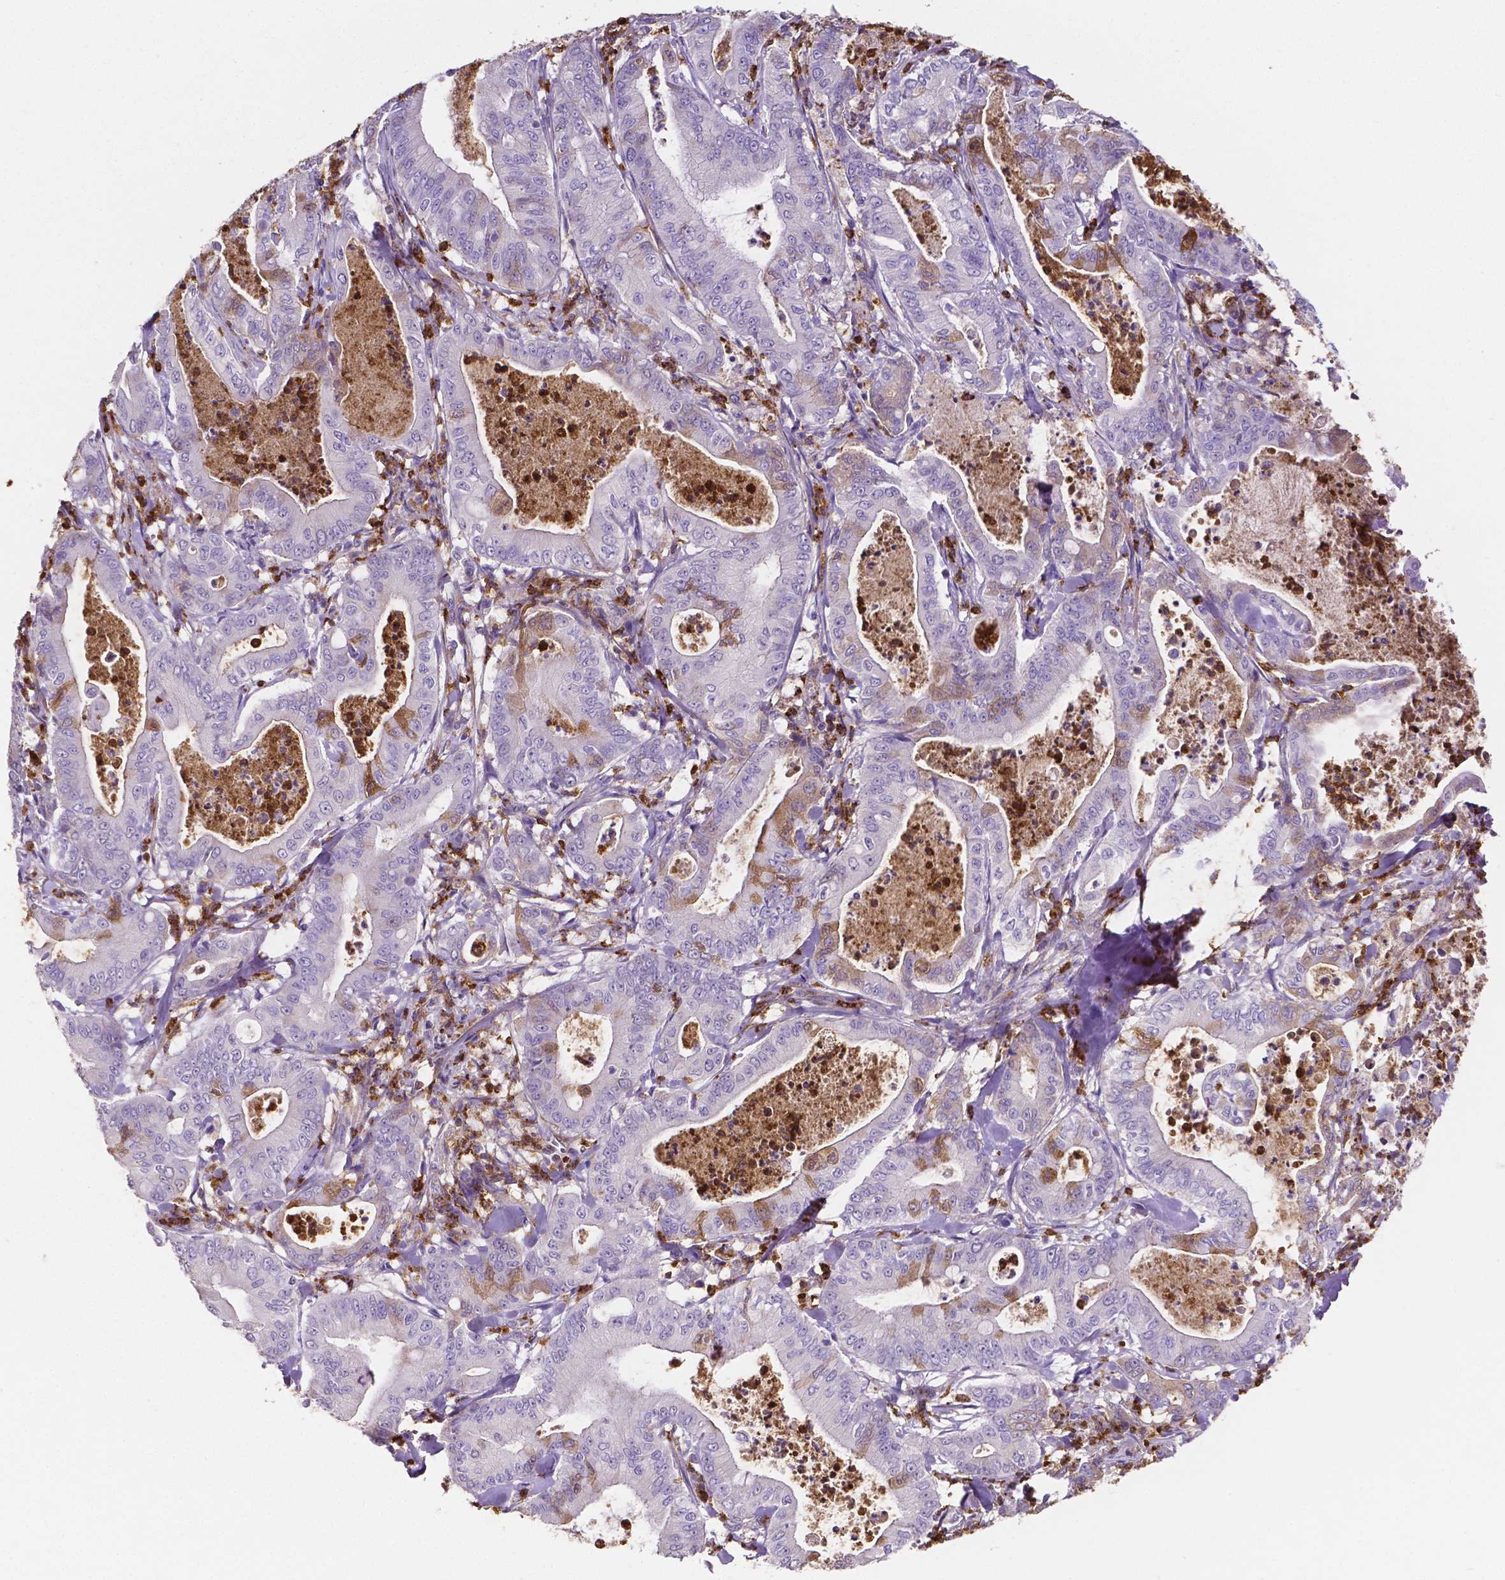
{"staining": {"intensity": "negative", "quantity": "none", "location": "none"}, "tissue": "pancreatic cancer", "cell_type": "Tumor cells", "image_type": "cancer", "snomed": [{"axis": "morphology", "description": "Adenocarcinoma, NOS"}, {"axis": "topography", "description": "Pancreas"}], "caption": "Immunohistochemistry (IHC) histopathology image of neoplastic tissue: pancreatic cancer (adenocarcinoma) stained with DAB shows no significant protein staining in tumor cells. The staining is performed using DAB brown chromogen with nuclei counter-stained in using hematoxylin.", "gene": "MMP9", "patient": {"sex": "male", "age": 71}}